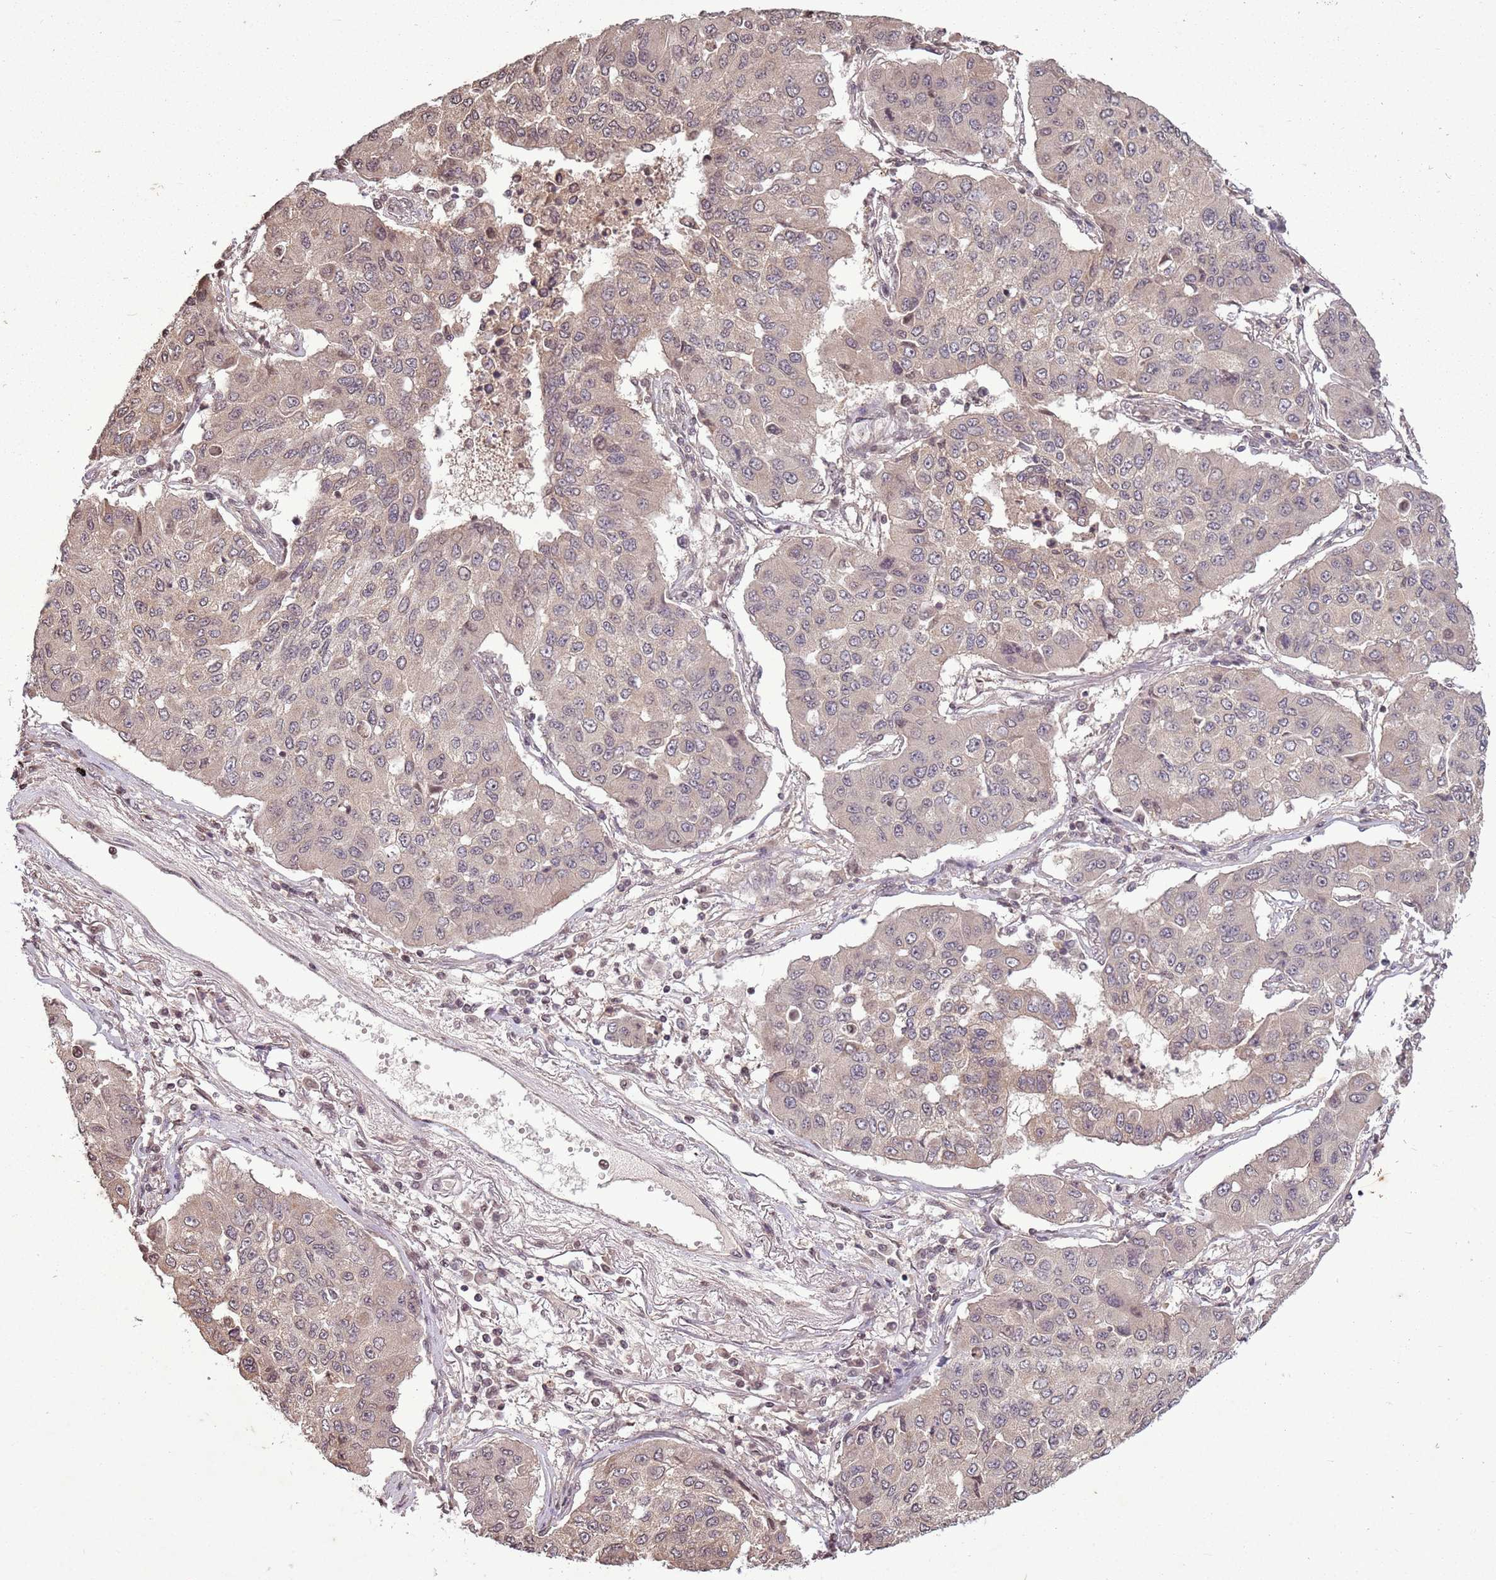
{"staining": {"intensity": "weak", "quantity": ">75%", "location": "cytoplasmic/membranous,nuclear"}, "tissue": "lung cancer", "cell_type": "Tumor cells", "image_type": "cancer", "snomed": [{"axis": "morphology", "description": "Squamous cell carcinoma, NOS"}, {"axis": "topography", "description": "Lung"}], "caption": "About >75% of tumor cells in human squamous cell carcinoma (lung) demonstrate weak cytoplasmic/membranous and nuclear protein positivity as visualized by brown immunohistochemical staining.", "gene": "CAPN9", "patient": {"sex": "male", "age": 74}}